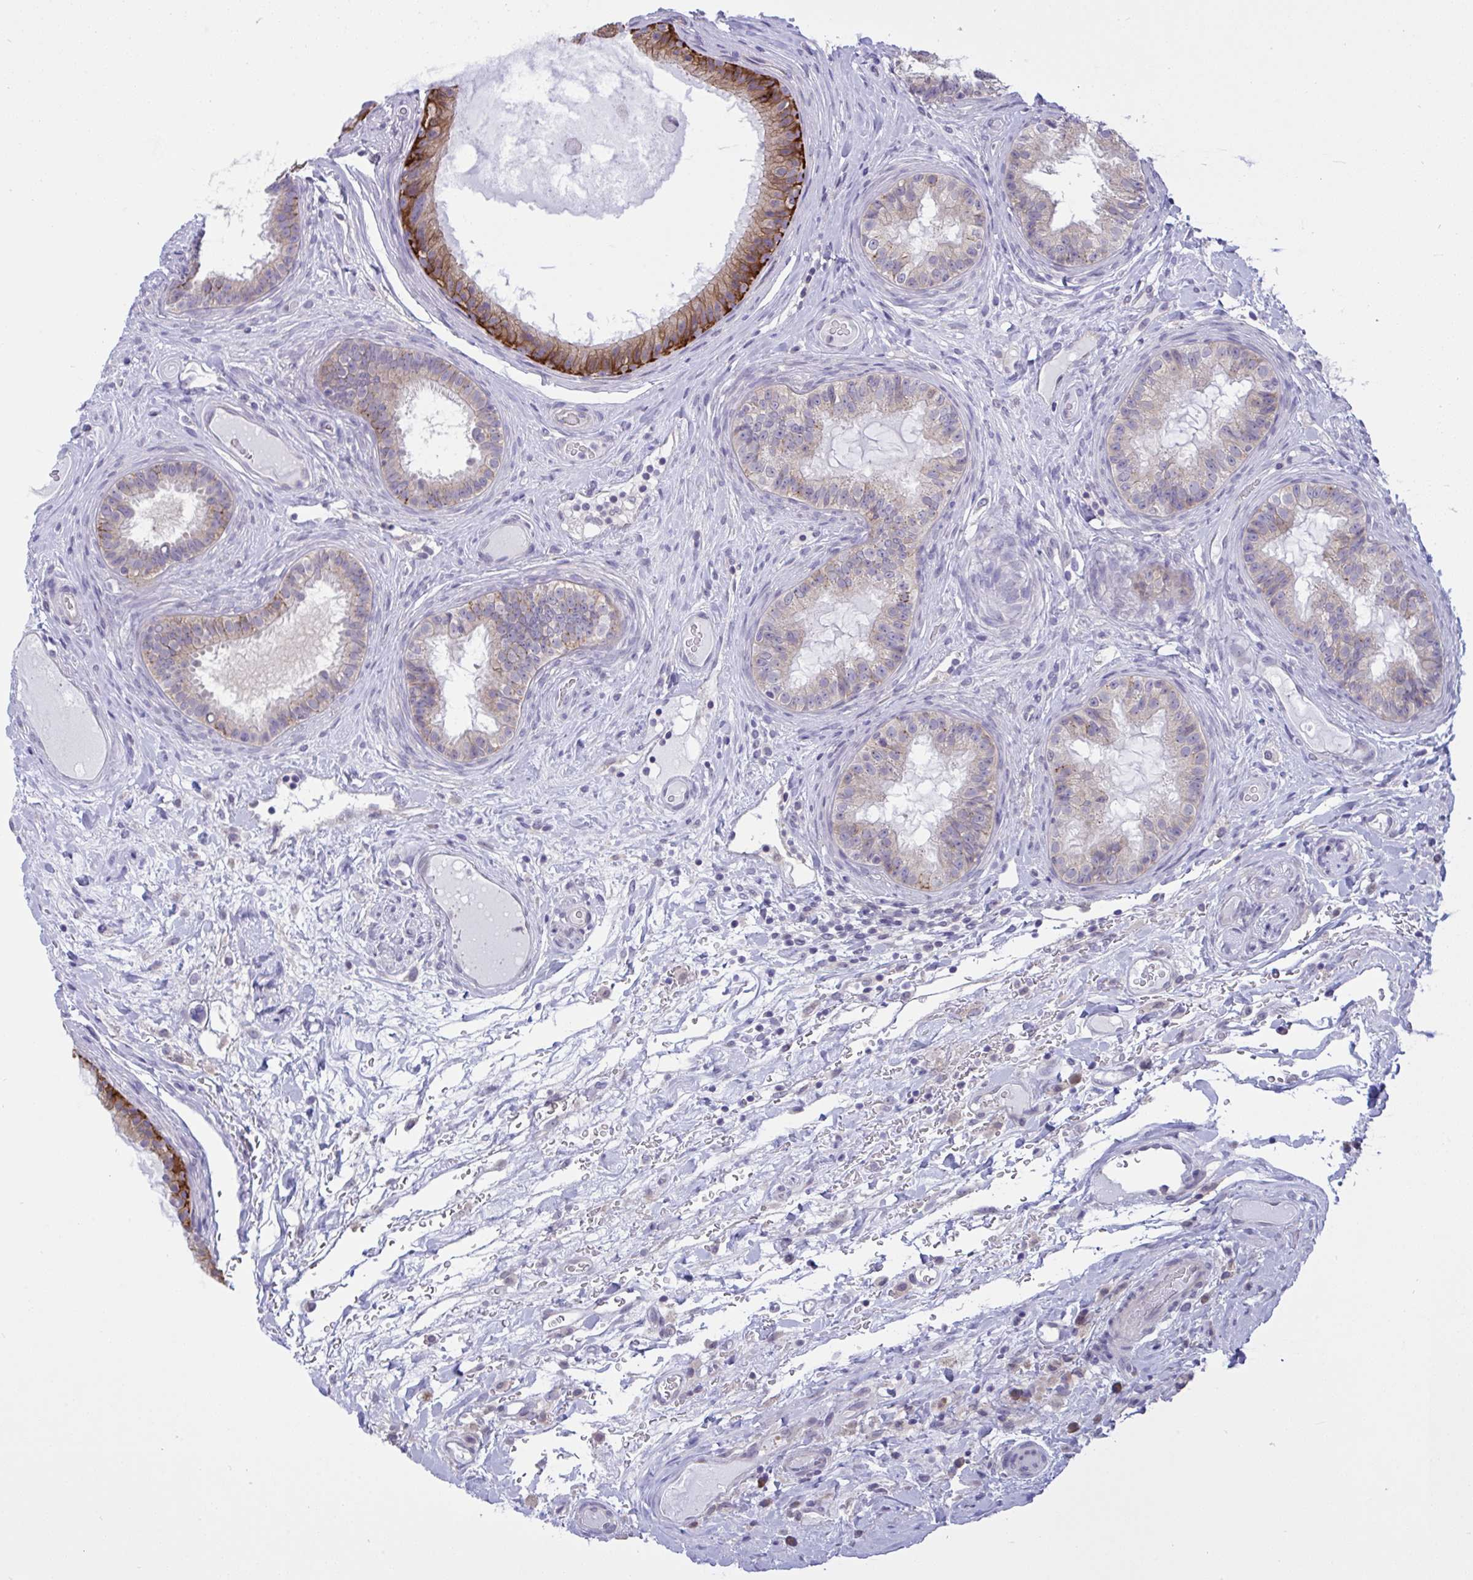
{"staining": {"intensity": "strong", "quantity": "25%-75%", "location": "cytoplasmic/membranous"}, "tissue": "epididymis", "cell_type": "Glandular cells", "image_type": "normal", "snomed": [{"axis": "morphology", "description": "Normal tissue, NOS"}, {"axis": "topography", "description": "Epididymis"}], "caption": "Immunohistochemistry photomicrograph of normal epididymis: epididymis stained using immunohistochemistry (IHC) displays high levels of strong protein expression localized specifically in the cytoplasmic/membranous of glandular cells, appearing as a cytoplasmic/membranous brown color.", "gene": "TMEM41A", "patient": {"sex": "male", "age": 23}}